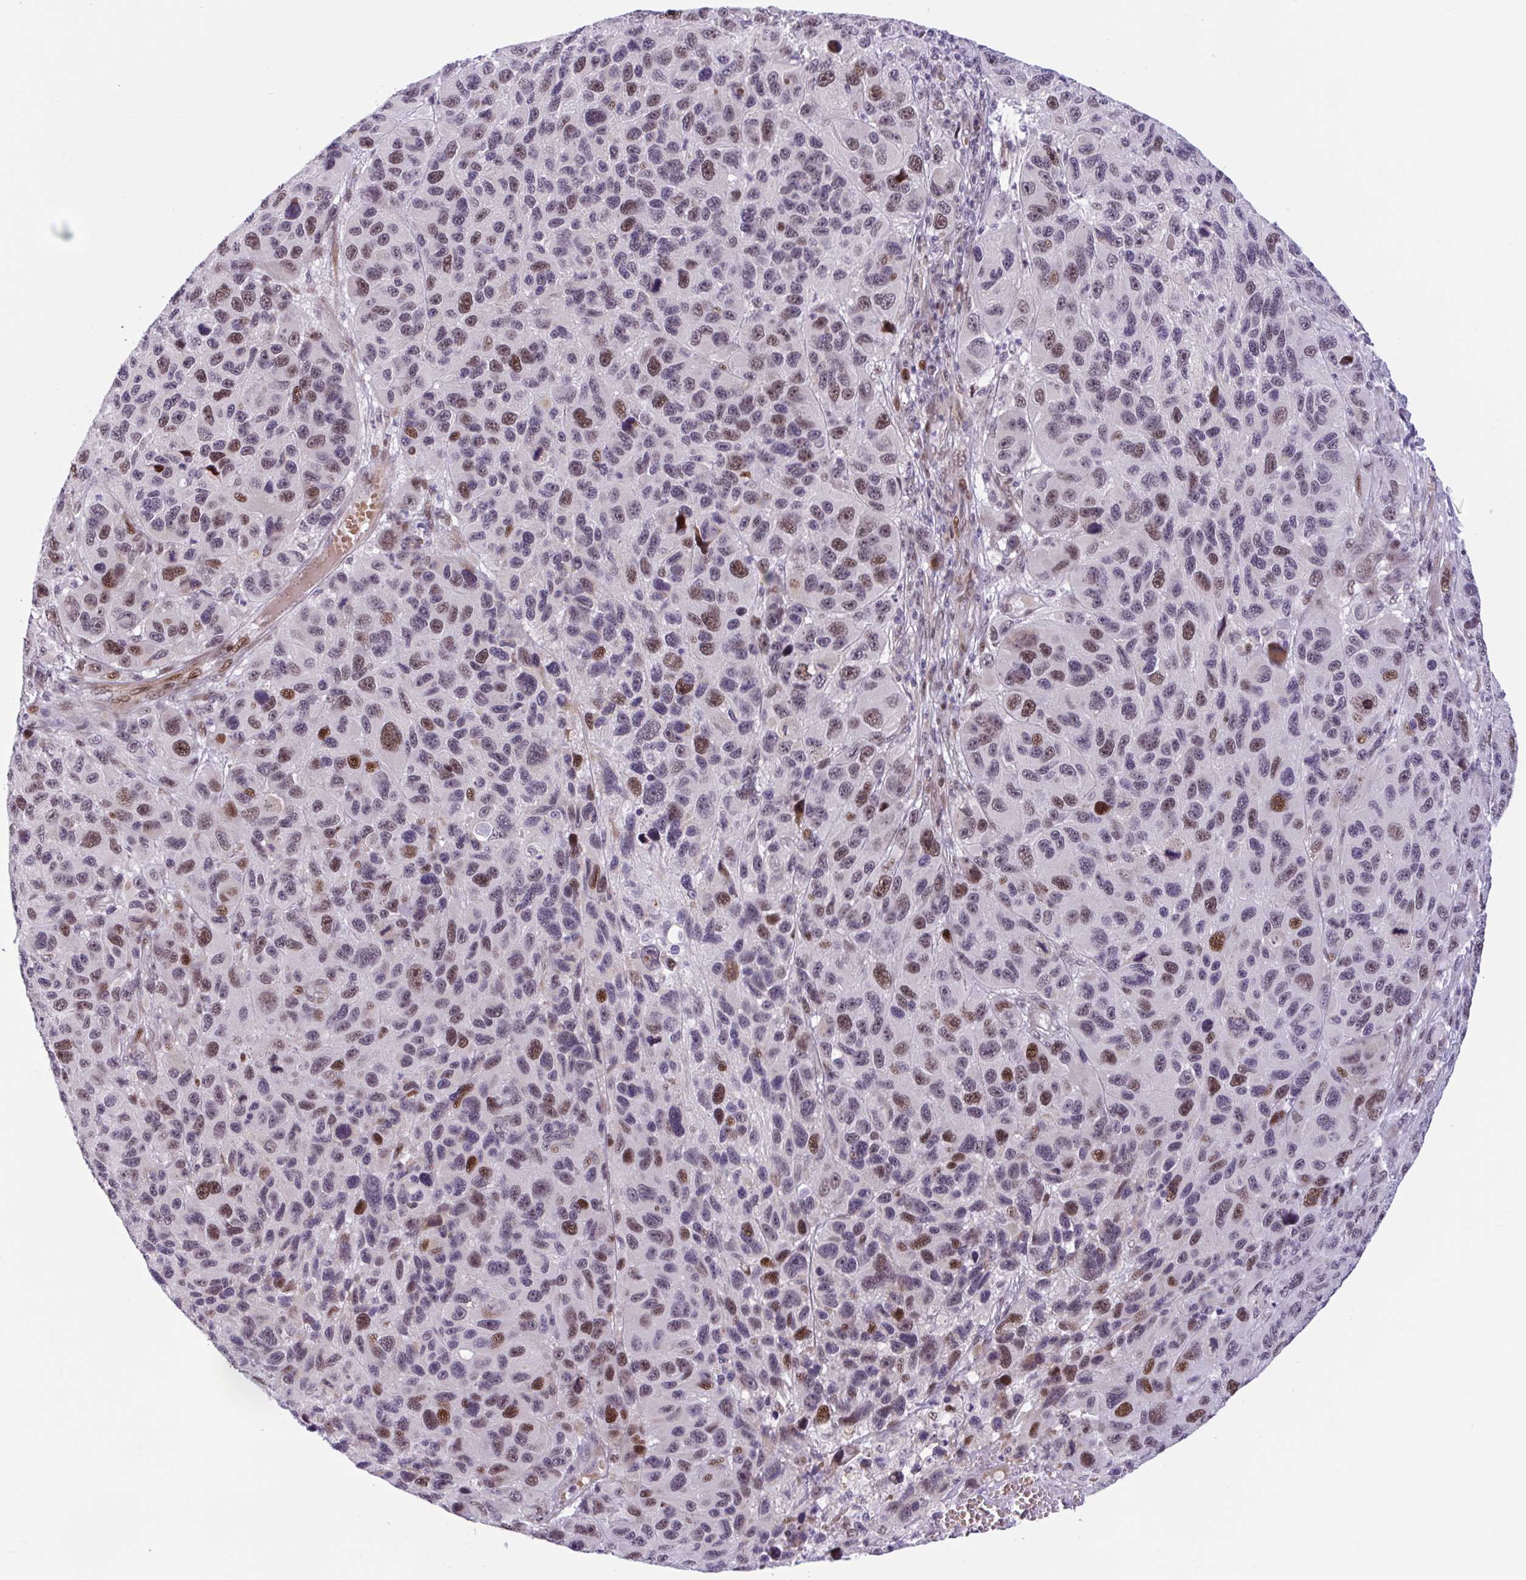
{"staining": {"intensity": "moderate", "quantity": "25%-75%", "location": "nuclear"}, "tissue": "melanoma", "cell_type": "Tumor cells", "image_type": "cancer", "snomed": [{"axis": "morphology", "description": "Malignant melanoma, NOS"}, {"axis": "topography", "description": "Skin"}], "caption": "Protein staining of malignant melanoma tissue shows moderate nuclear staining in about 25%-75% of tumor cells.", "gene": "RBL1", "patient": {"sex": "male", "age": 53}}